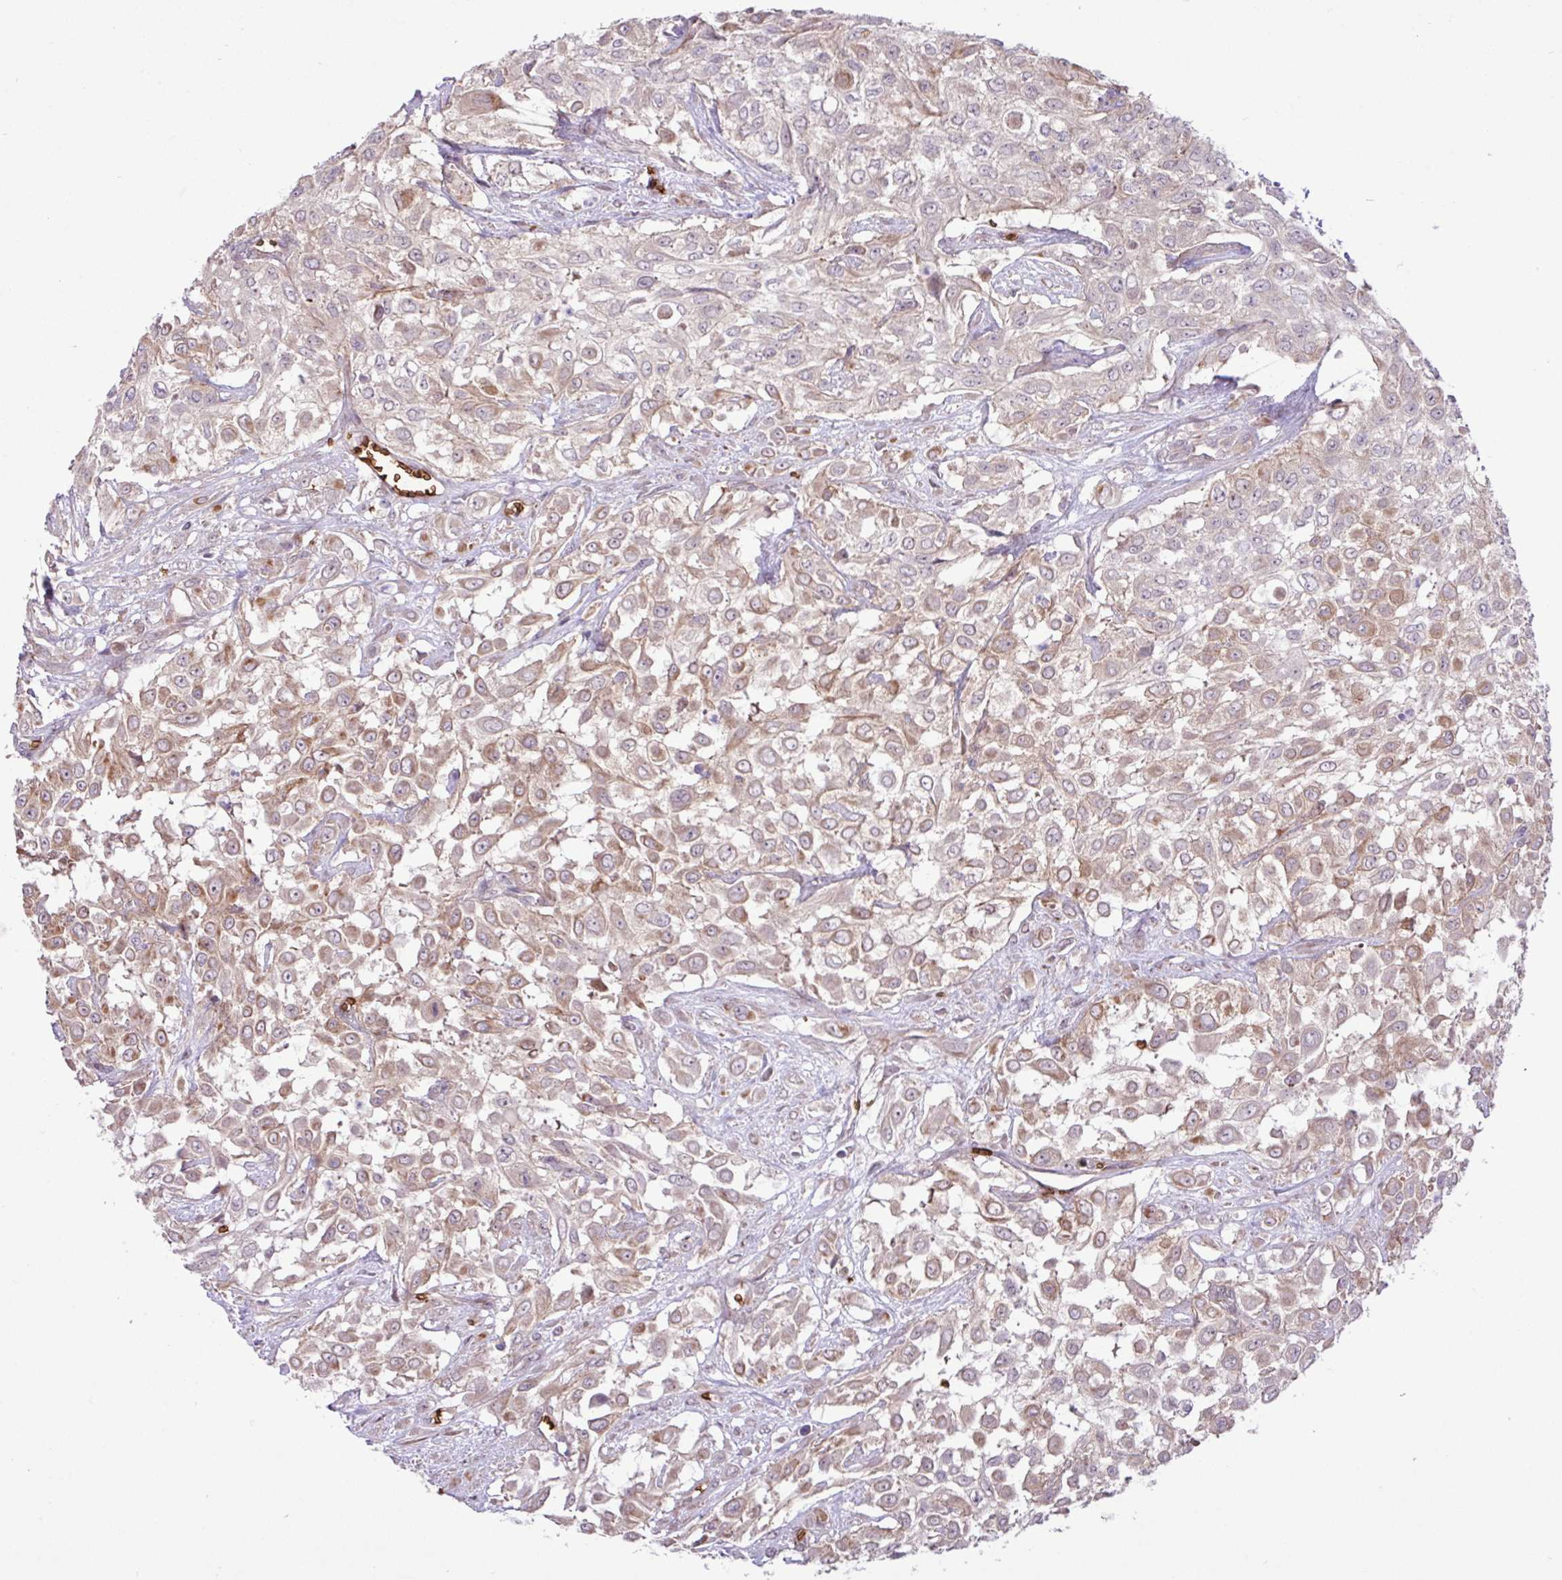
{"staining": {"intensity": "weak", "quantity": ">75%", "location": "cytoplasmic/membranous"}, "tissue": "urothelial cancer", "cell_type": "Tumor cells", "image_type": "cancer", "snomed": [{"axis": "morphology", "description": "Urothelial carcinoma, High grade"}, {"axis": "topography", "description": "Urinary bladder"}], "caption": "A micrograph showing weak cytoplasmic/membranous expression in about >75% of tumor cells in urothelial carcinoma (high-grade), as visualized by brown immunohistochemical staining.", "gene": "RAD21L1", "patient": {"sex": "male", "age": 57}}